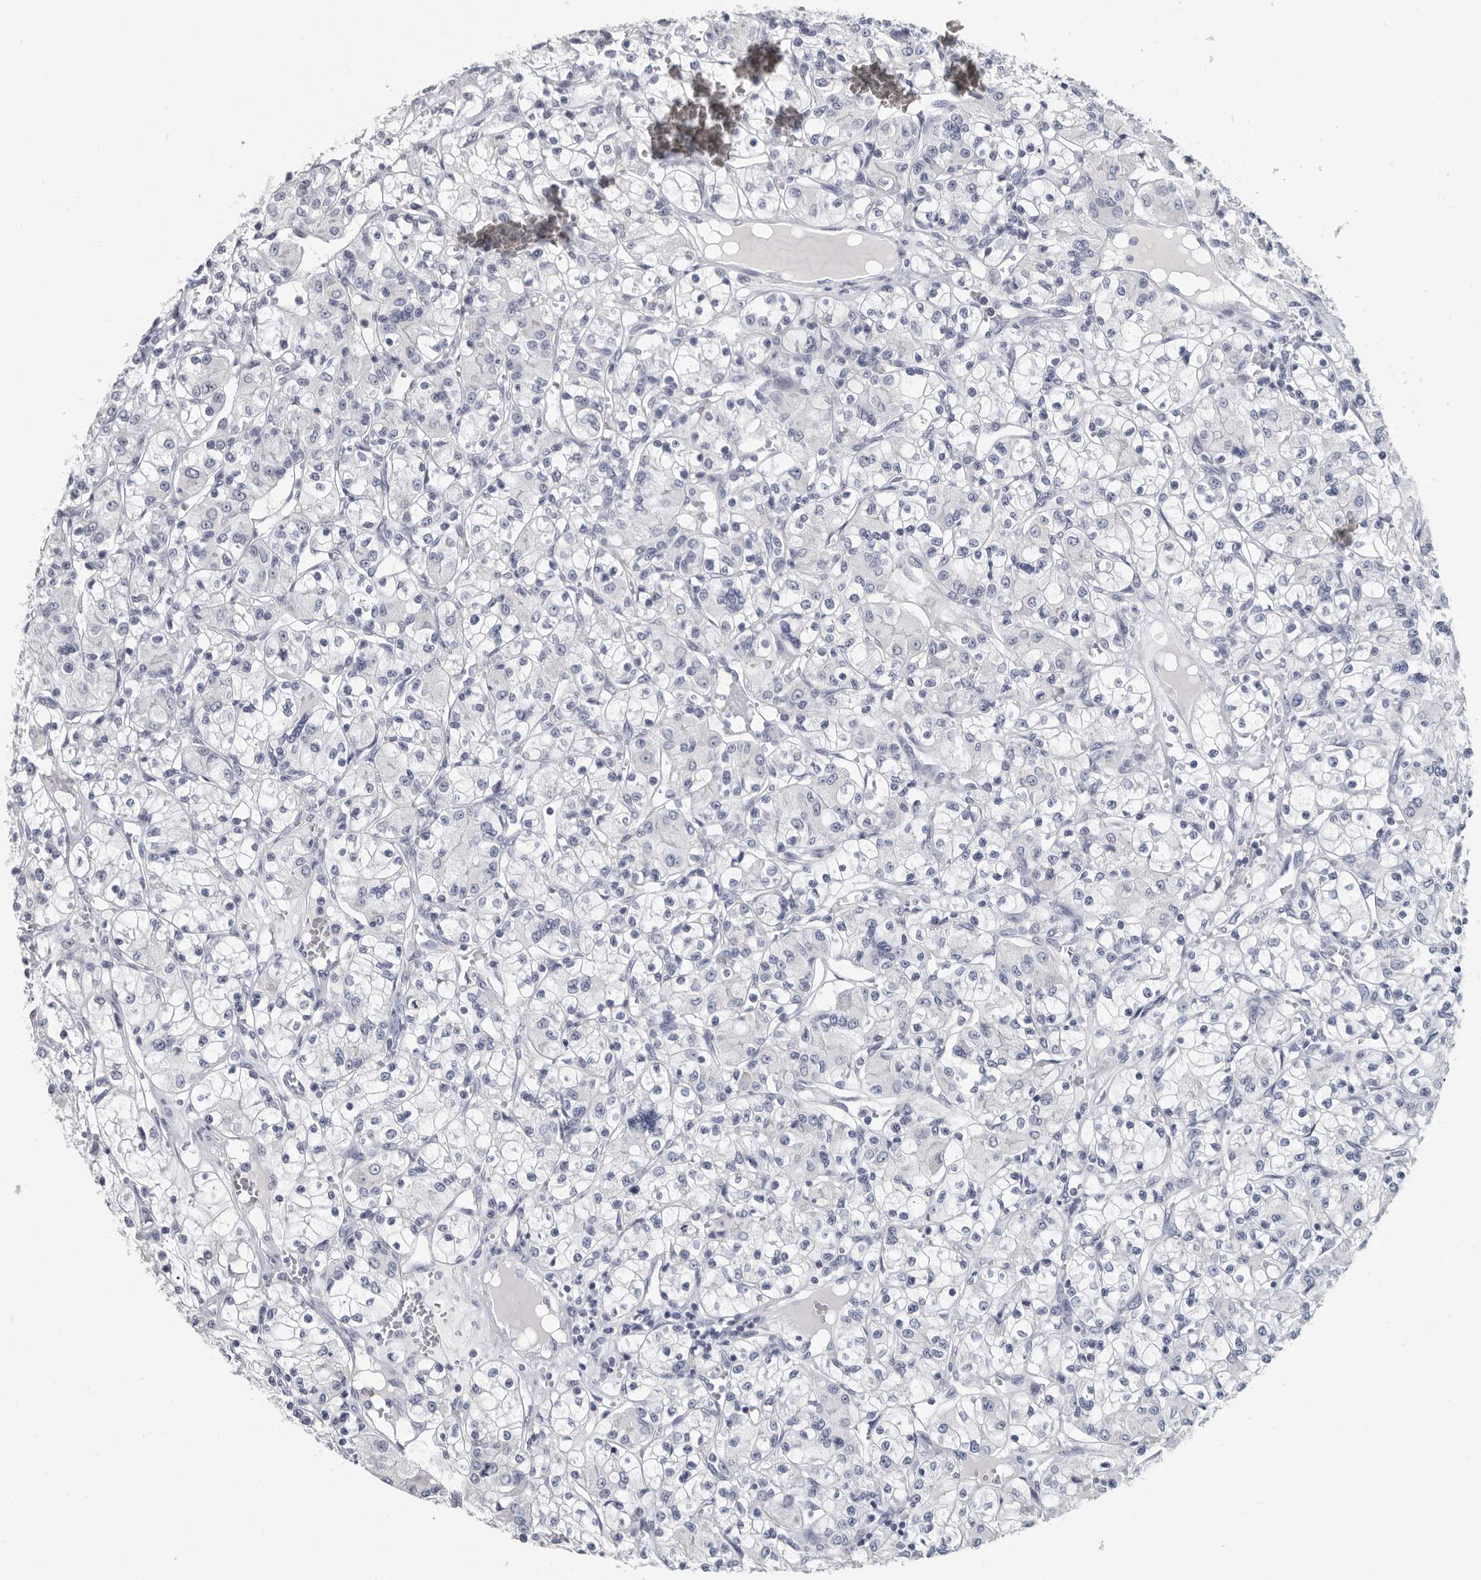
{"staining": {"intensity": "negative", "quantity": "none", "location": "none"}, "tissue": "renal cancer", "cell_type": "Tumor cells", "image_type": "cancer", "snomed": [{"axis": "morphology", "description": "Adenocarcinoma, NOS"}, {"axis": "topography", "description": "Kidney"}], "caption": "There is no significant positivity in tumor cells of renal cancer.", "gene": "WRAP73", "patient": {"sex": "female", "age": 59}}